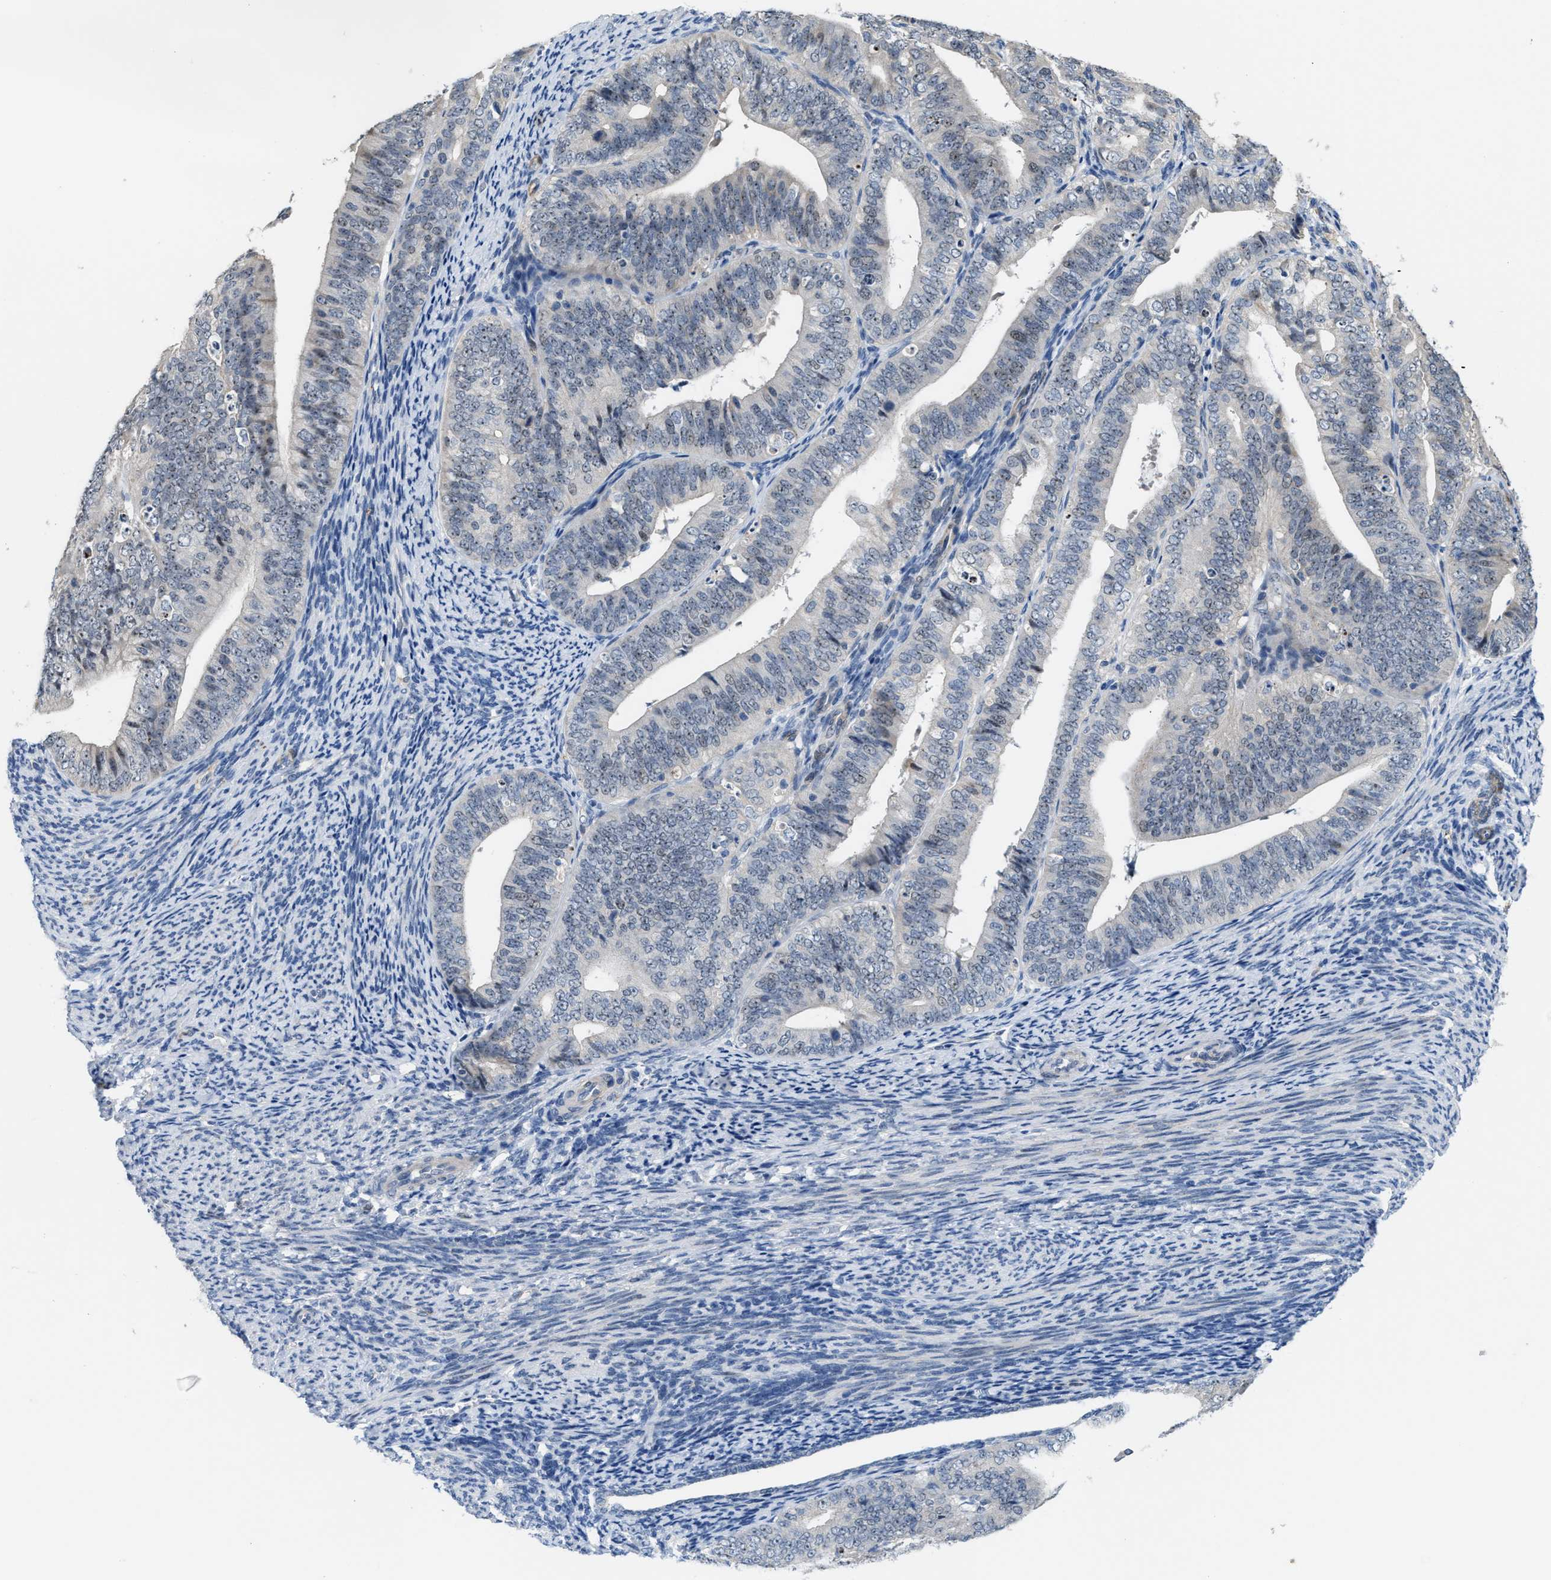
{"staining": {"intensity": "weak", "quantity": "<25%", "location": "nuclear"}, "tissue": "endometrial cancer", "cell_type": "Tumor cells", "image_type": "cancer", "snomed": [{"axis": "morphology", "description": "Adenocarcinoma, NOS"}, {"axis": "topography", "description": "Endometrium"}], "caption": "Immunohistochemical staining of endometrial cancer (adenocarcinoma) reveals no significant staining in tumor cells. The staining is performed using DAB (3,3'-diaminobenzidine) brown chromogen with nuclei counter-stained in using hematoxylin.", "gene": "ZNF783", "patient": {"sex": "female", "age": 63}}